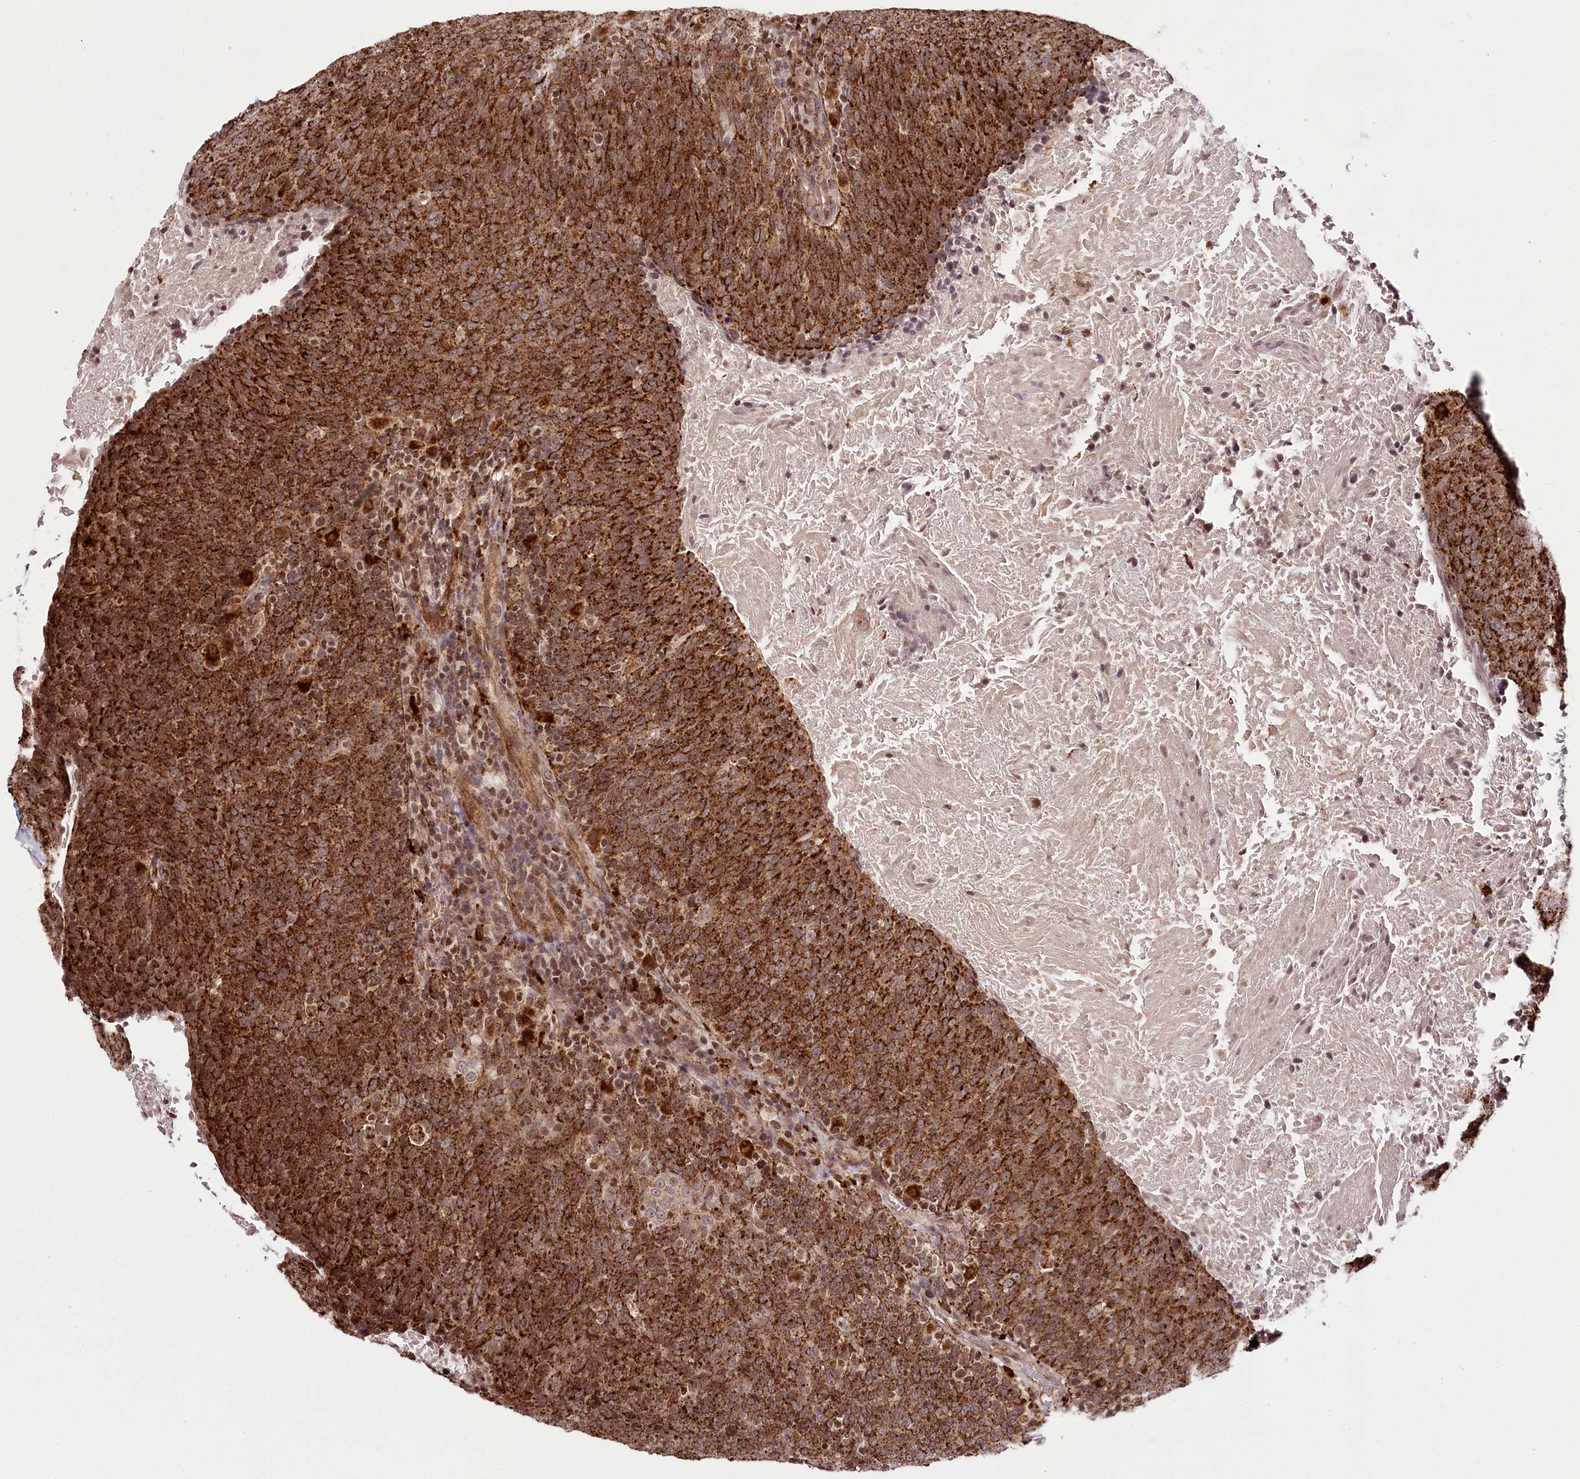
{"staining": {"intensity": "strong", "quantity": ">75%", "location": "cytoplasmic/membranous"}, "tissue": "head and neck cancer", "cell_type": "Tumor cells", "image_type": "cancer", "snomed": [{"axis": "morphology", "description": "Squamous cell carcinoma, NOS"}, {"axis": "morphology", "description": "Squamous cell carcinoma, metastatic, NOS"}, {"axis": "topography", "description": "Lymph node"}, {"axis": "topography", "description": "Head-Neck"}], "caption": "The micrograph reveals staining of head and neck cancer, revealing strong cytoplasmic/membranous protein expression (brown color) within tumor cells.", "gene": "HOXC8", "patient": {"sex": "male", "age": 62}}